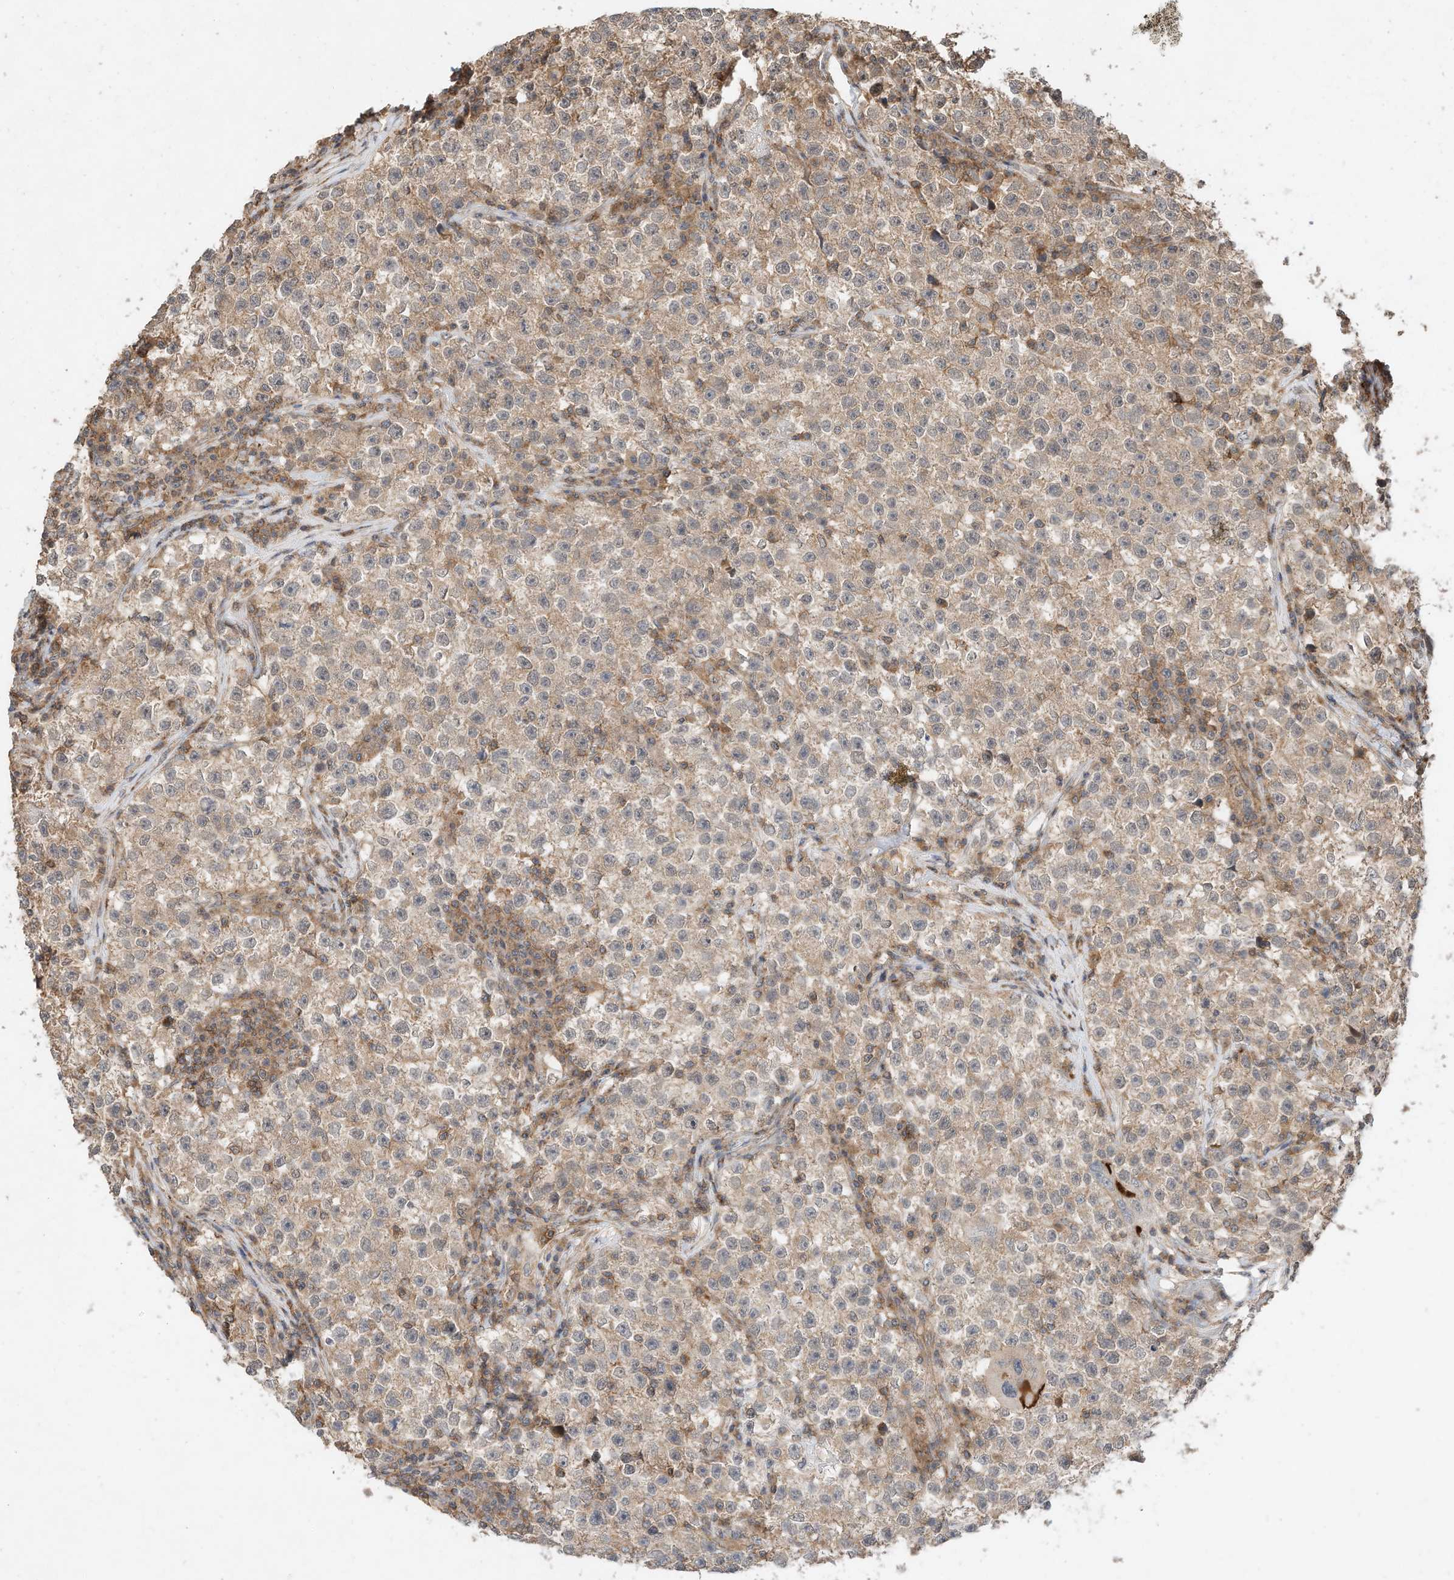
{"staining": {"intensity": "weak", "quantity": "25%-75%", "location": "cytoplasmic/membranous"}, "tissue": "testis cancer", "cell_type": "Tumor cells", "image_type": "cancer", "snomed": [{"axis": "morphology", "description": "Seminoma, NOS"}, {"axis": "topography", "description": "Testis"}], "caption": "Testis cancer was stained to show a protein in brown. There is low levels of weak cytoplasmic/membranous expression in approximately 25%-75% of tumor cells.", "gene": "CPAMD8", "patient": {"sex": "male", "age": 22}}